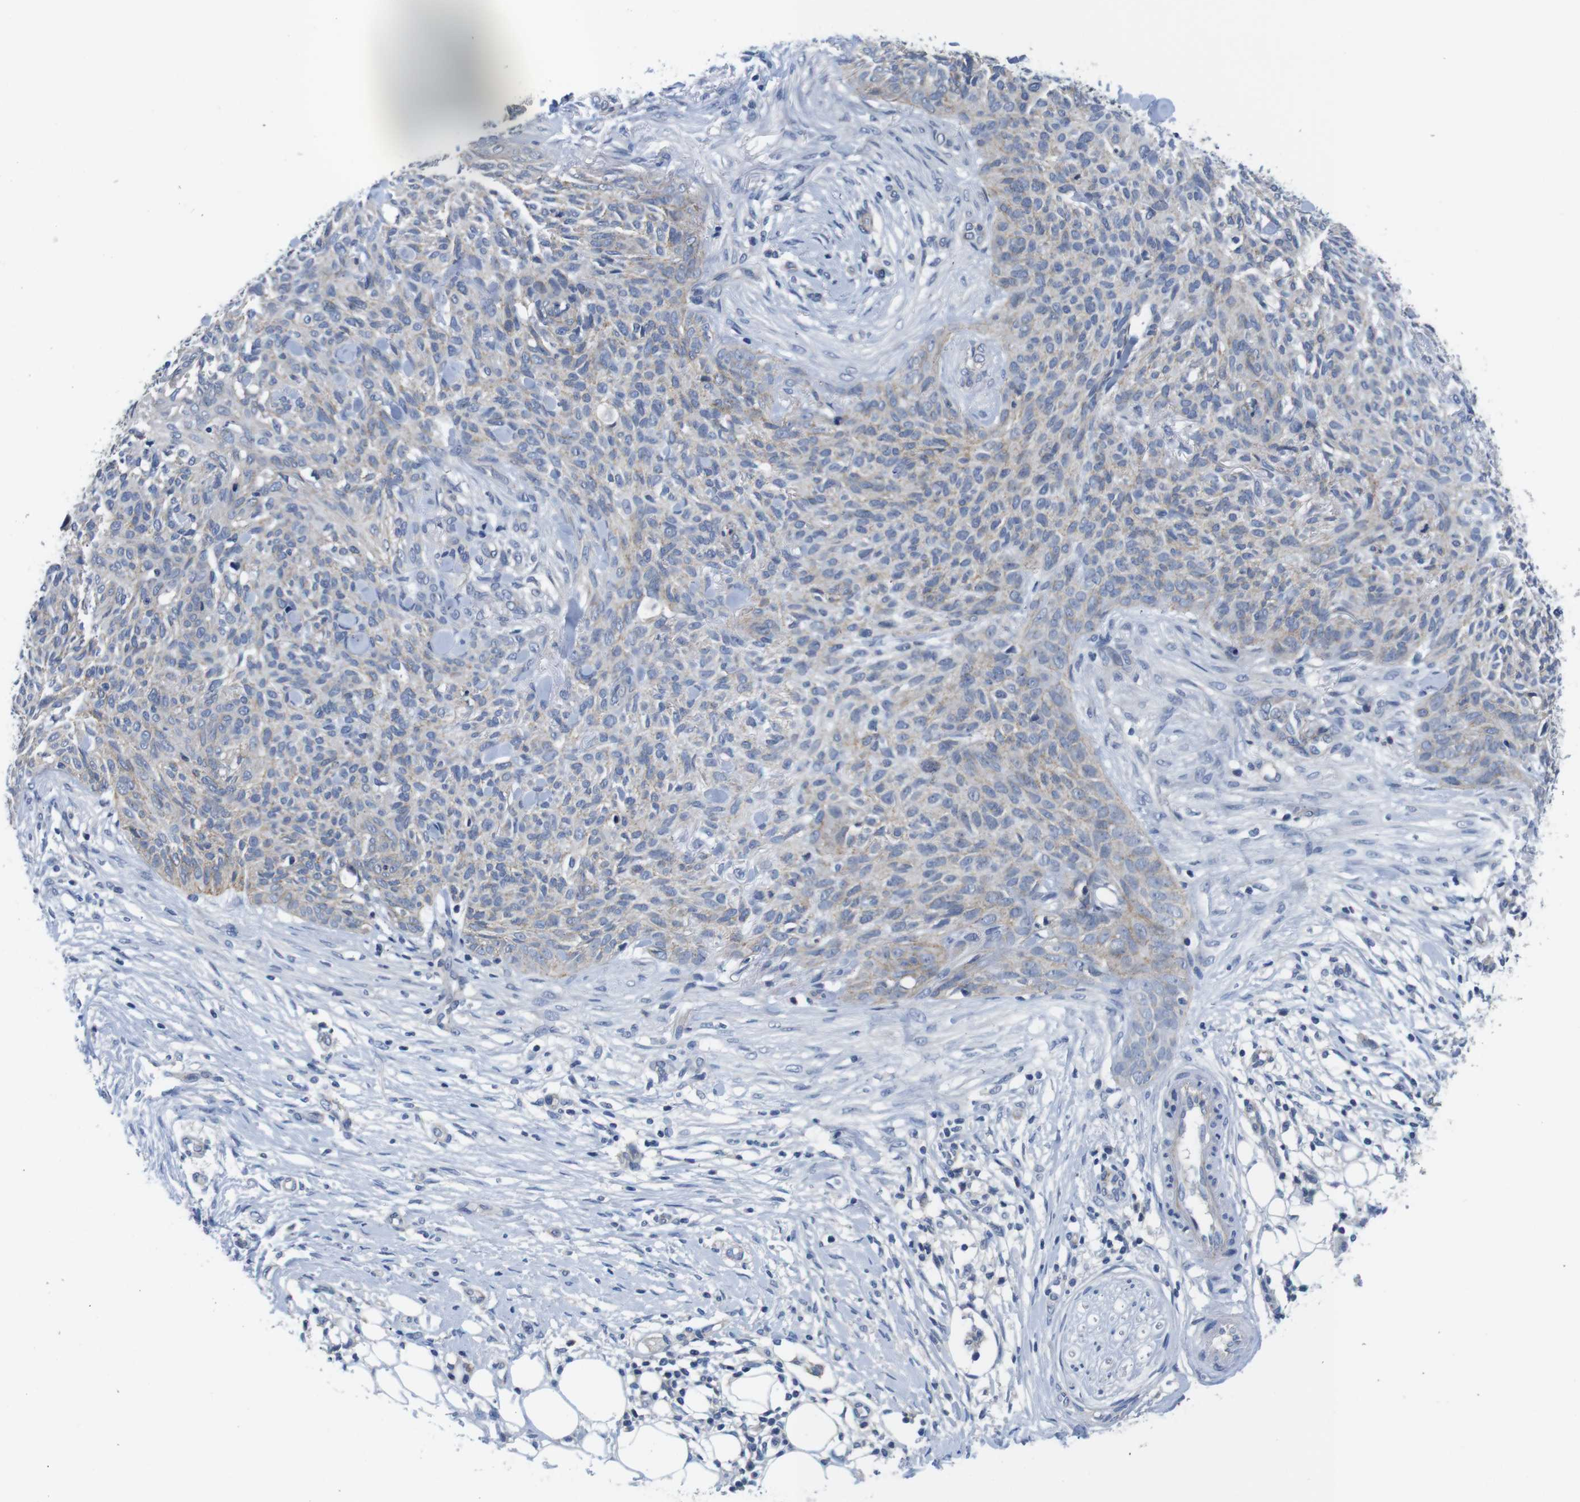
{"staining": {"intensity": "moderate", "quantity": "<25%", "location": "cytoplasmic/membranous"}, "tissue": "skin cancer", "cell_type": "Tumor cells", "image_type": "cancer", "snomed": [{"axis": "morphology", "description": "Basal cell carcinoma"}, {"axis": "topography", "description": "Skin"}], "caption": "An immunohistochemistry photomicrograph of neoplastic tissue is shown. Protein staining in brown labels moderate cytoplasmic/membranous positivity in skin cancer within tumor cells. Using DAB (3,3'-diaminobenzidine) (brown) and hematoxylin (blue) stains, captured at high magnification using brightfield microscopy.", "gene": "SCRIB", "patient": {"sex": "female", "age": 84}}